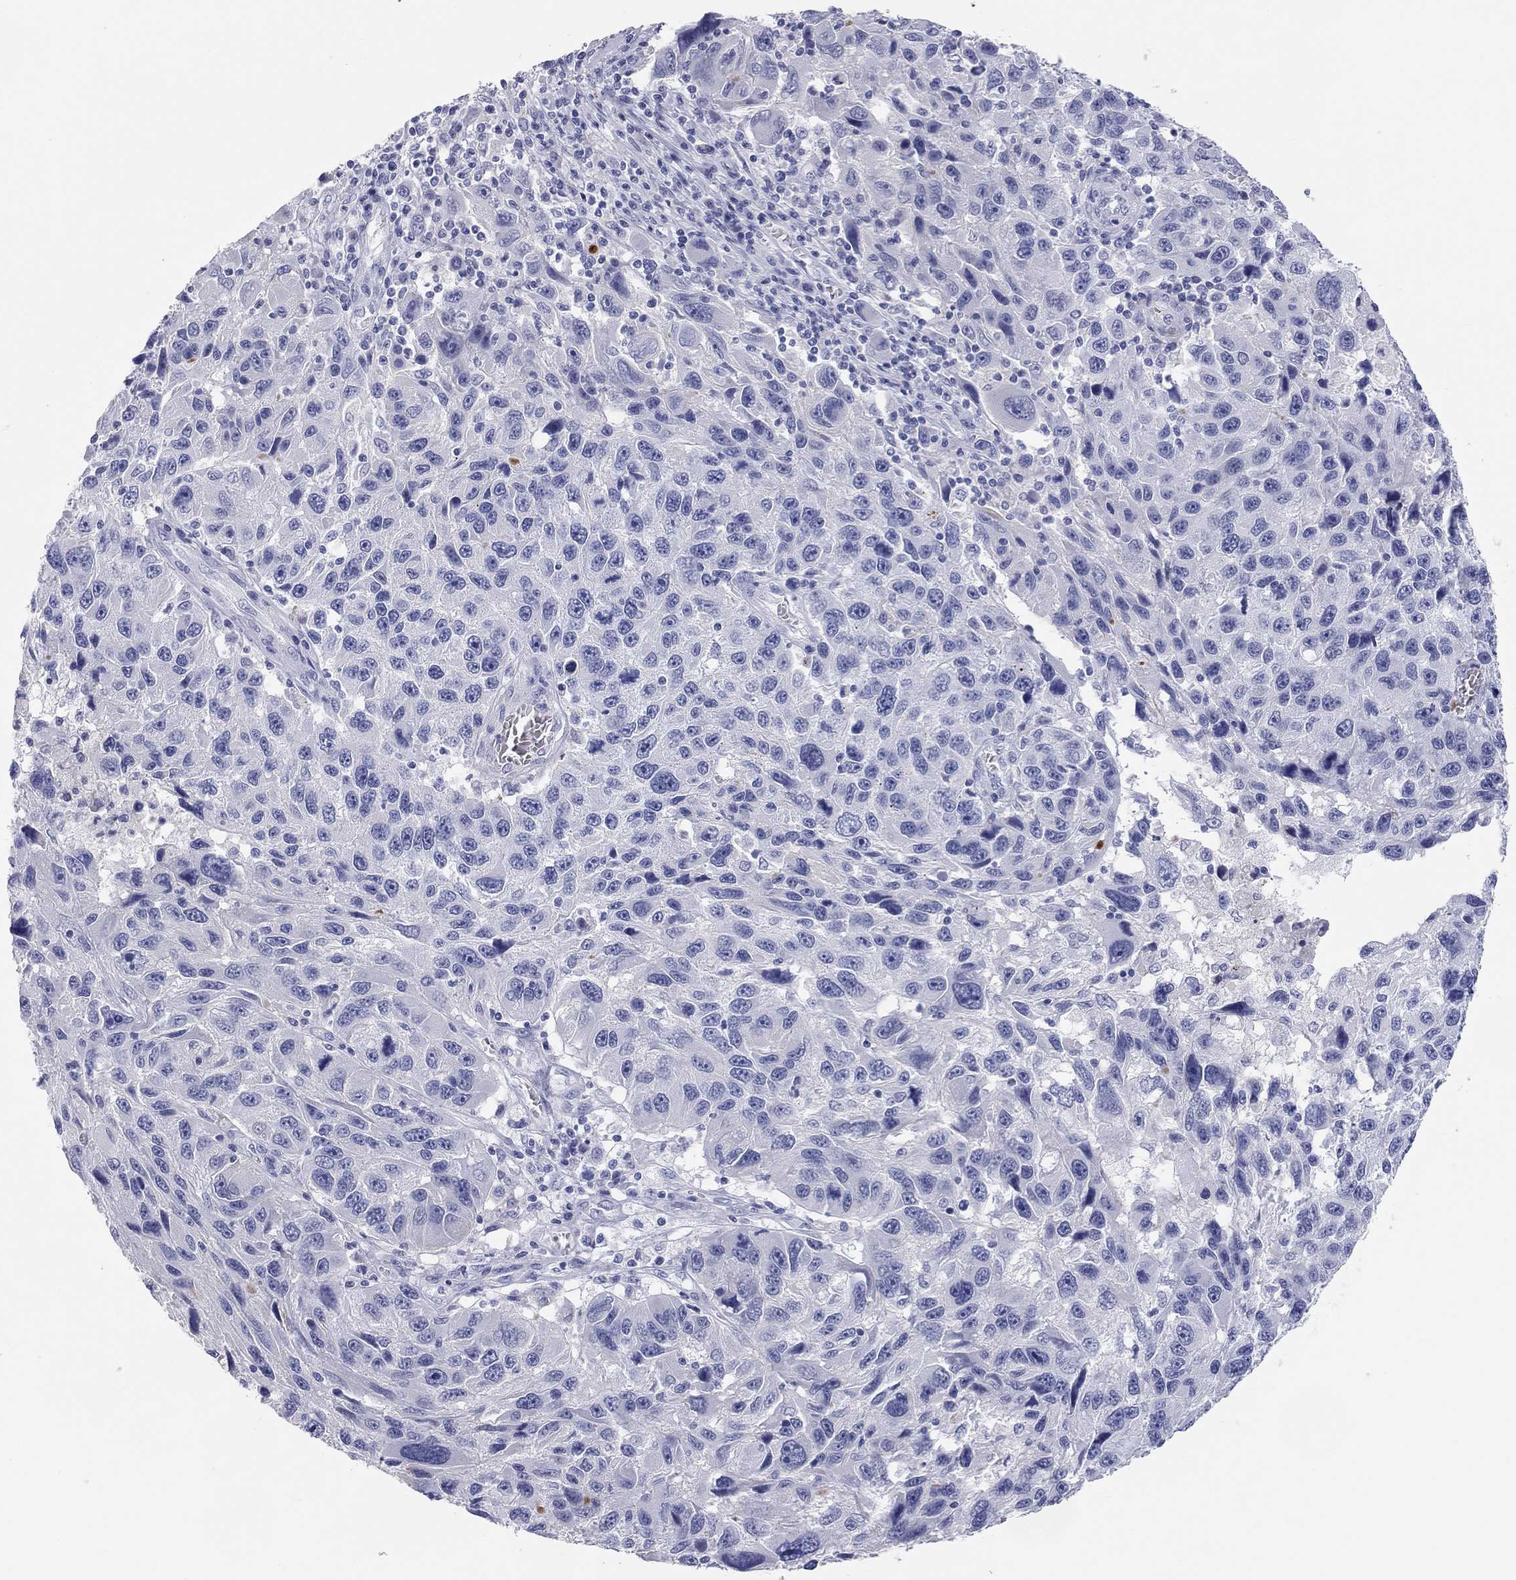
{"staining": {"intensity": "negative", "quantity": "none", "location": "none"}, "tissue": "melanoma", "cell_type": "Tumor cells", "image_type": "cancer", "snomed": [{"axis": "morphology", "description": "Malignant melanoma, NOS"}, {"axis": "topography", "description": "Skin"}], "caption": "This photomicrograph is of malignant melanoma stained with immunohistochemistry to label a protein in brown with the nuclei are counter-stained blue. There is no staining in tumor cells.", "gene": "PCDHGC5", "patient": {"sex": "male", "age": 53}}